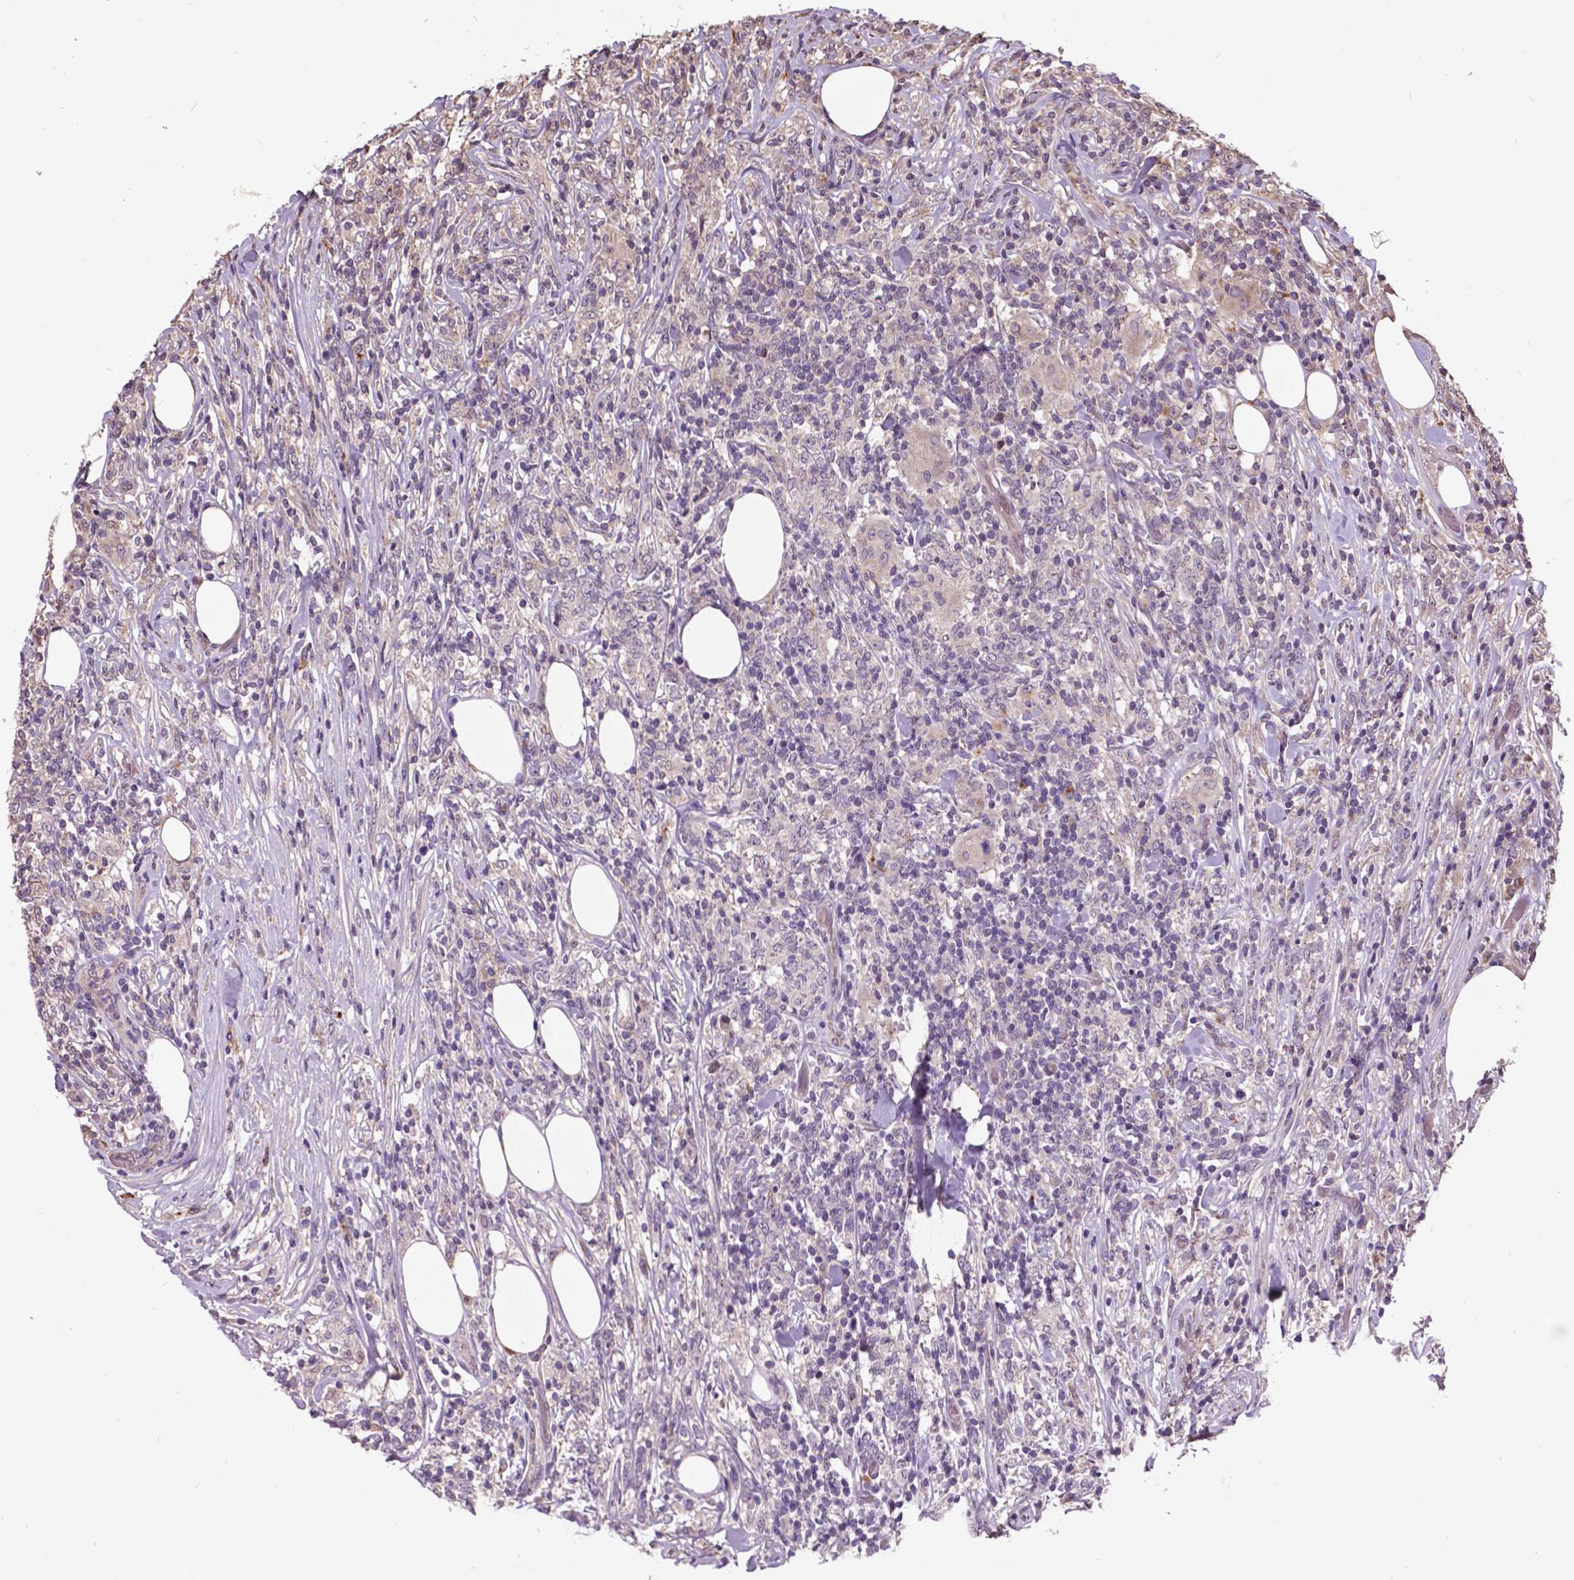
{"staining": {"intensity": "negative", "quantity": "none", "location": "none"}, "tissue": "lymphoma", "cell_type": "Tumor cells", "image_type": "cancer", "snomed": [{"axis": "morphology", "description": "Malignant lymphoma, non-Hodgkin's type, High grade"}, {"axis": "topography", "description": "Lymph node"}], "caption": "An immunohistochemistry (IHC) histopathology image of malignant lymphoma, non-Hodgkin's type (high-grade) is shown. There is no staining in tumor cells of malignant lymphoma, non-Hodgkin's type (high-grade).", "gene": "AP1S3", "patient": {"sex": "female", "age": 84}}